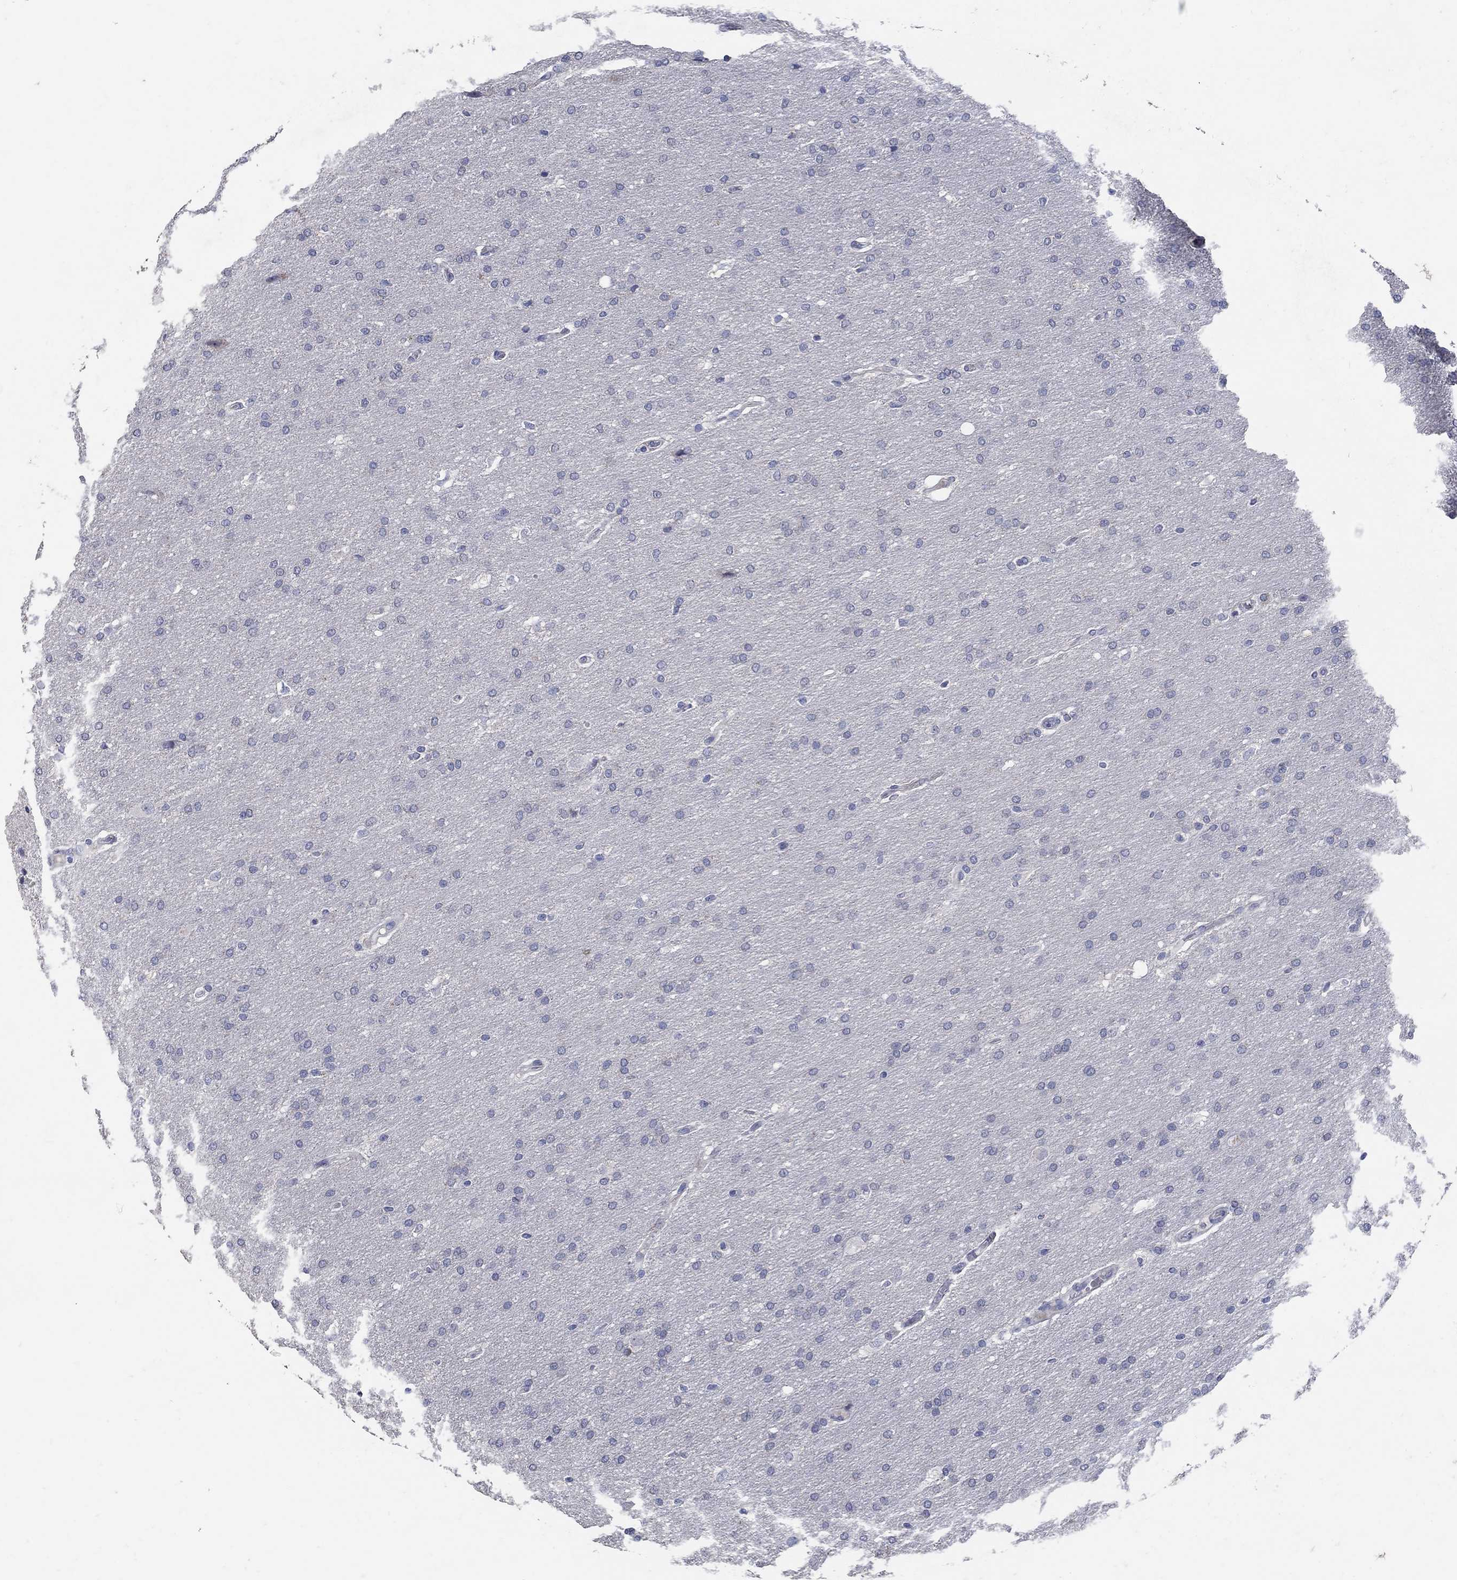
{"staining": {"intensity": "negative", "quantity": "none", "location": "none"}, "tissue": "glioma", "cell_type": "Tumor cells", "image_type": "cancer", "snomed": [{"axis": "morphology", "description": "Glioma, malignant, Low grade"}, {"axis": "topography", "description": "Brain"}], "caption": "Human malignant glioma (low-grade) stained for a protein using immunohistochemistry exhibits no staining in tumor cells.", "gene": "HMX2", "patient": {"sex": "female", "age": 37}}